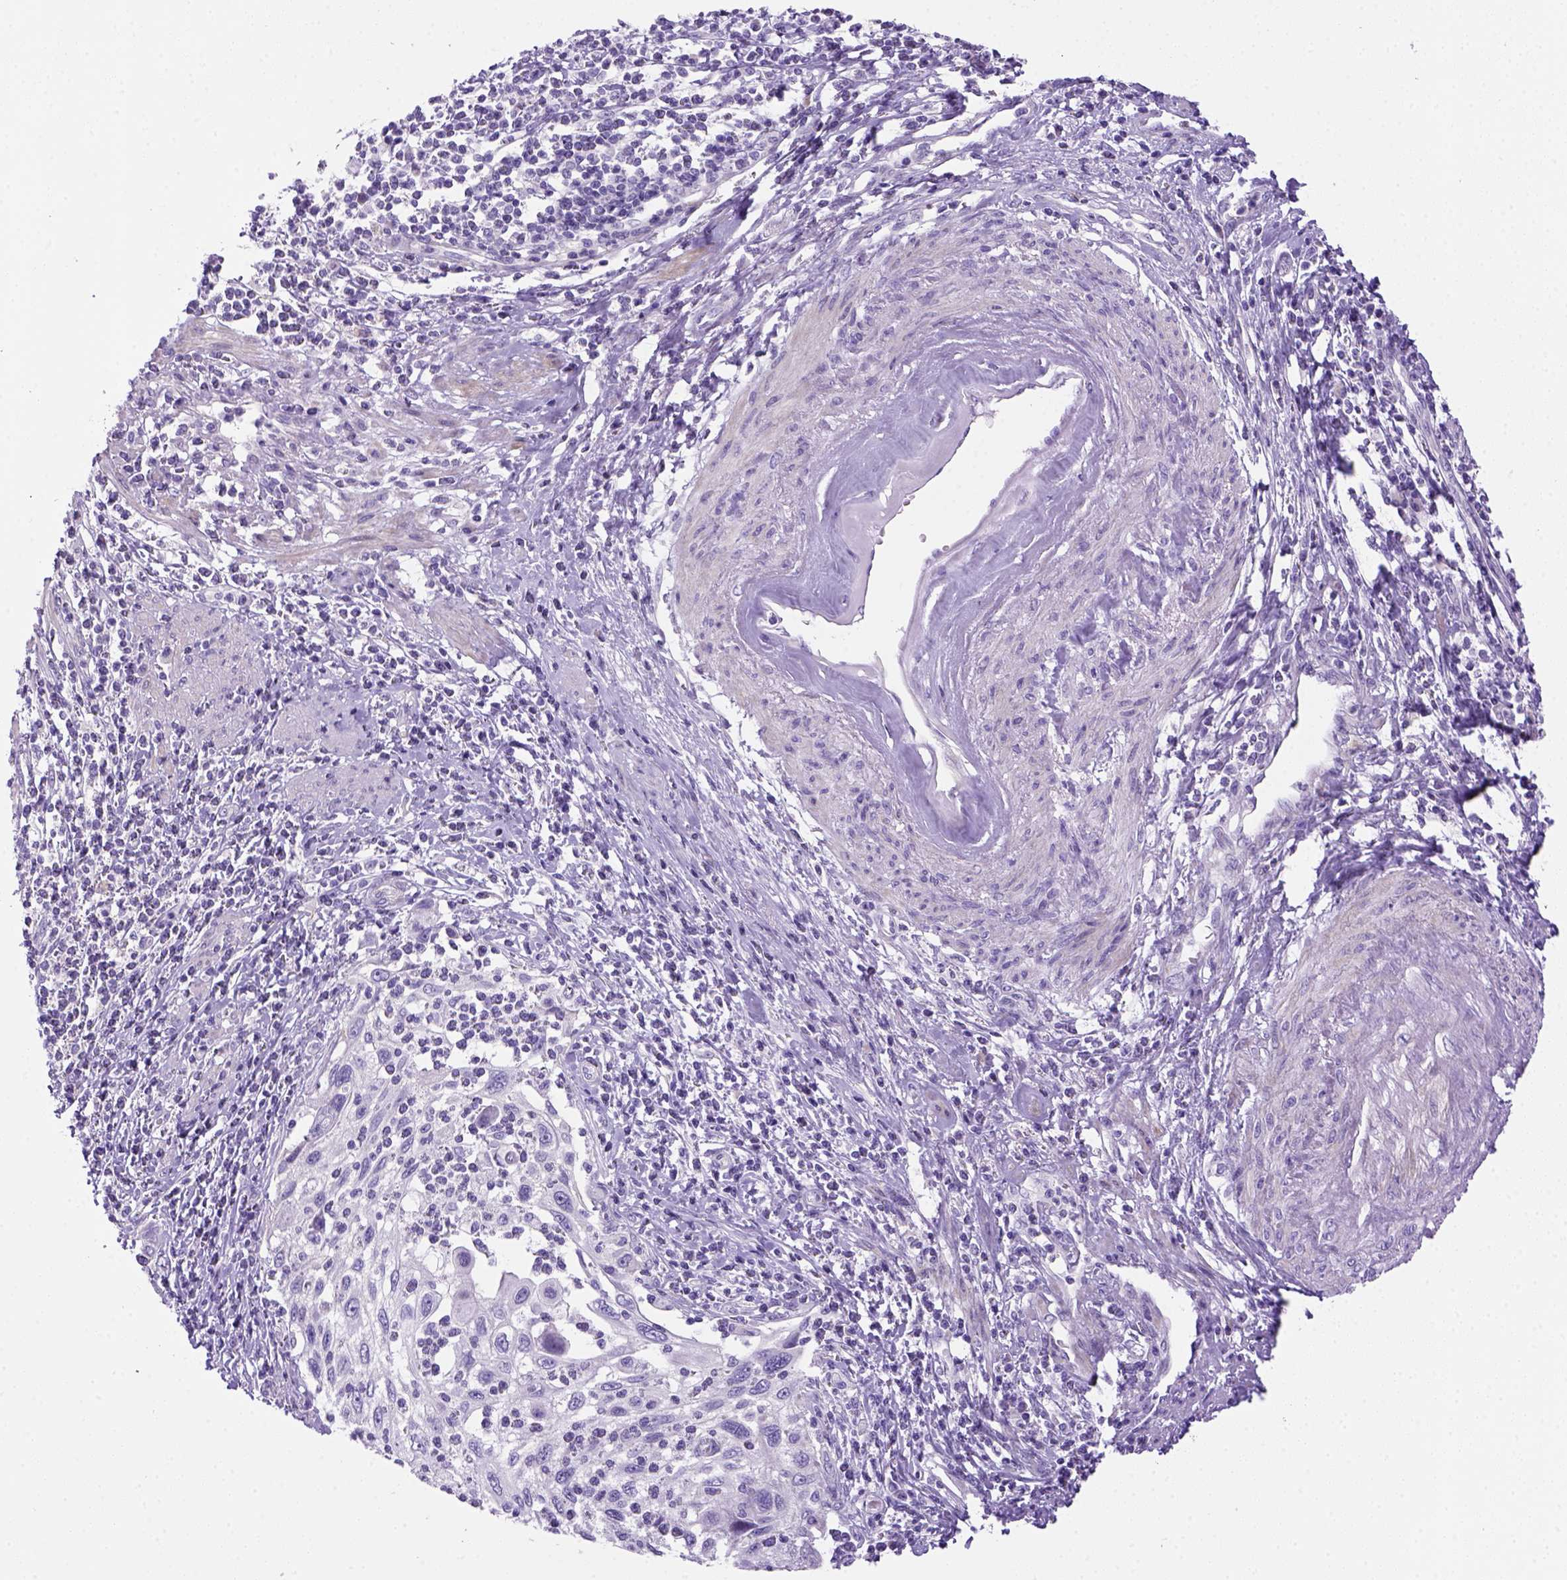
{"staining": {"intensity": "negative", "quantity": "none", "location": "none"}, "tissue": "cervical cancer", "cell_type": "Tumor cells", "image_type": "cancer", "snomed": [{"axis": "morphology", "description": "Squamous cell carcinoma, NOS"}, {"axis": "topography", "description": "Cervix"}], "caption": "DAB immunohistochemical staining of cervical cancer (squamous cell carcinoma) exhibits no significant positivity in tumor cells. The staining was performed using DAB (3,3'-diaminobenzidine) to visualize the protein expression in brown, while the nuclei were stained in blue with hematoxylin (Magnification: 20x).", "gene": "DNAH11", "patient": {"sex": "female", "age": 70}}